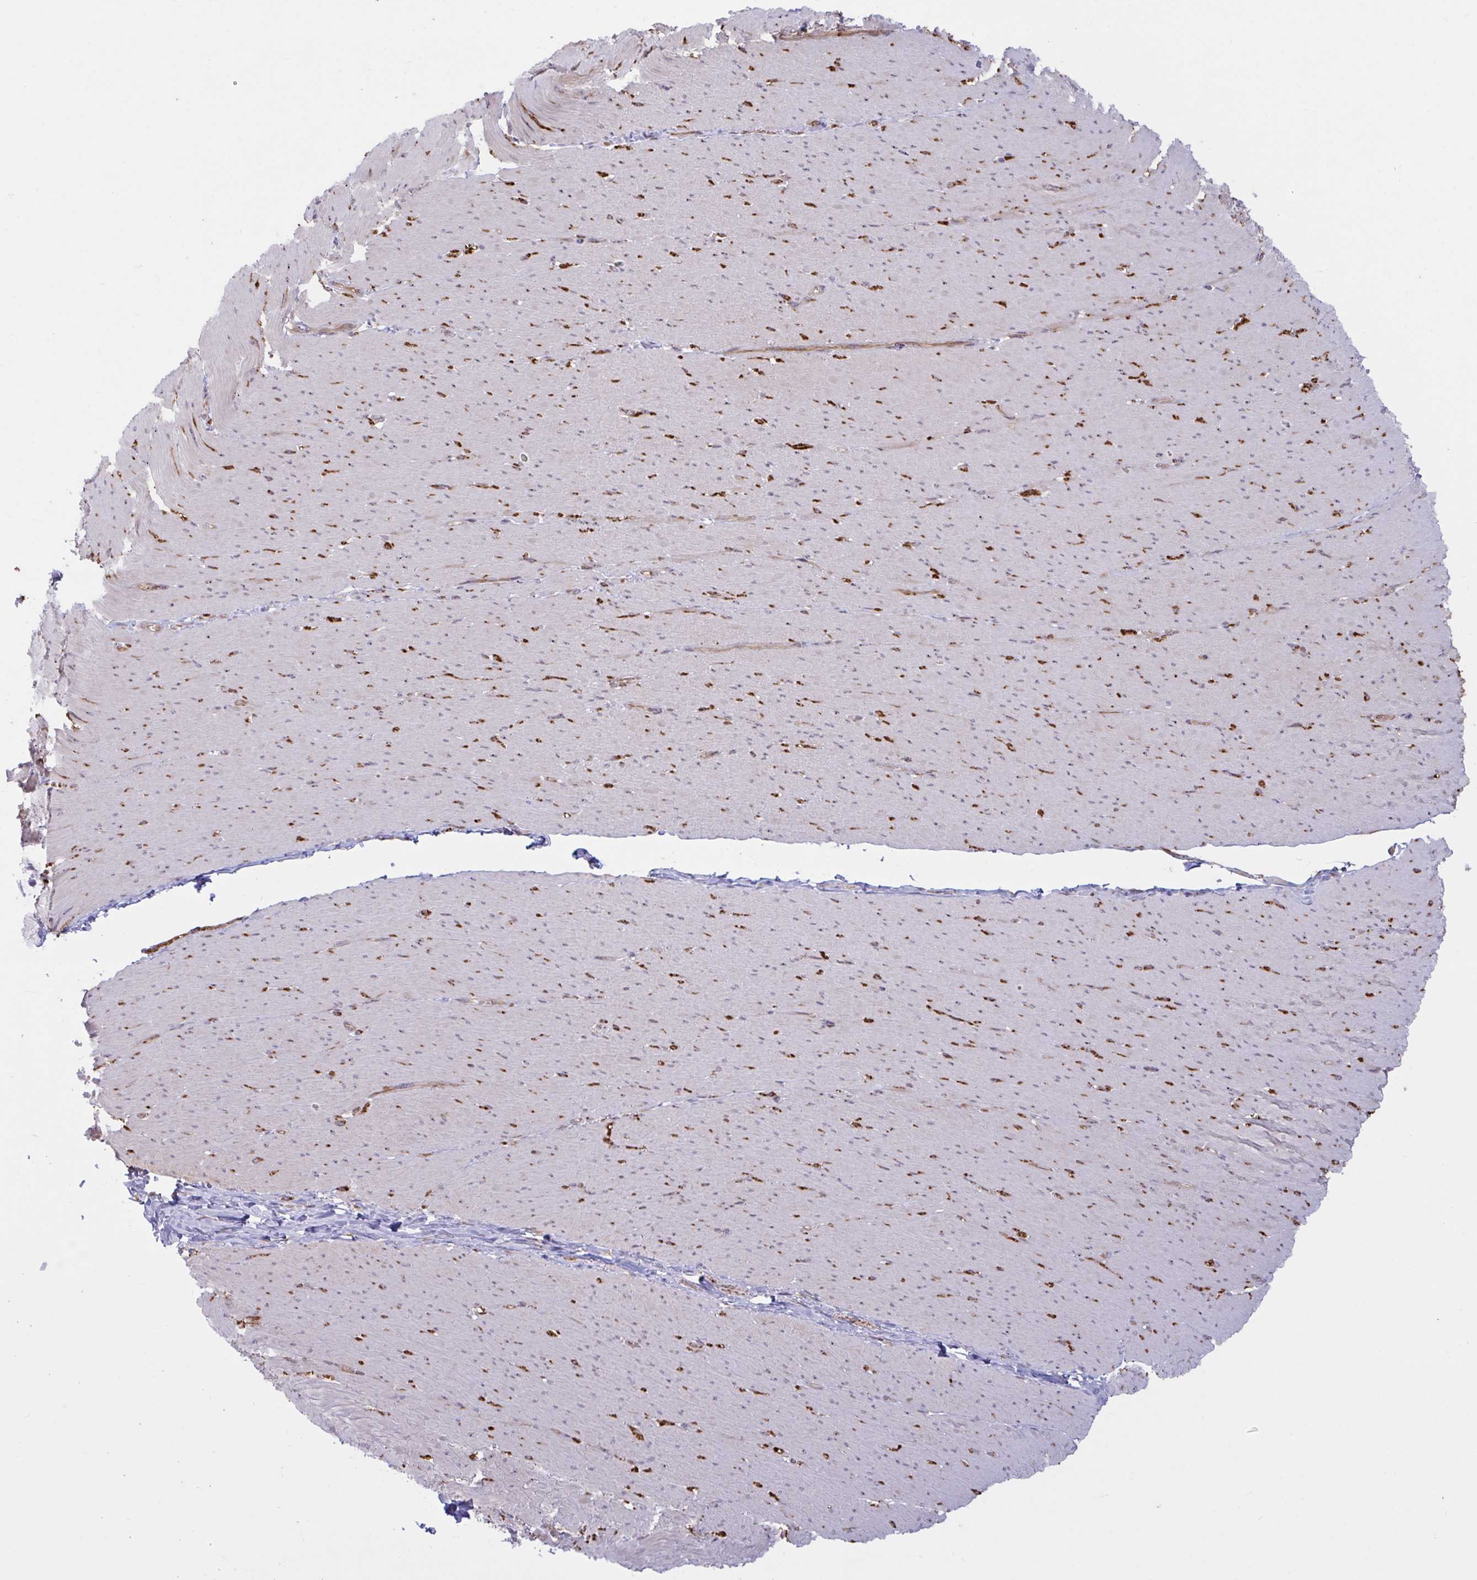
{"staining": {"intensity": "moderate", "quantity": "<25%", "location": "cytoplasmic/membranous"}, "tissue": "smooth muscle", "cell_type": "Smooth muscle cells", "image_type": "normal", "snomed": [{"axis": "morphology", "description": "Normal tissue, NOS"}, {"axis": "topography", "description": "Smooth muscle"}, {"axis": "topography", "description": "Rectum"}], "caption": "This histopathology image exhibits immunohistochemistry (IHC) staining of normal human smooth muscle, with low moderate cytoplasmic/membranous positivity in approximately <25% of smooth muscle cells.", "gene": "PRRT4", "patient": {"sex": "male", "age": 53}}